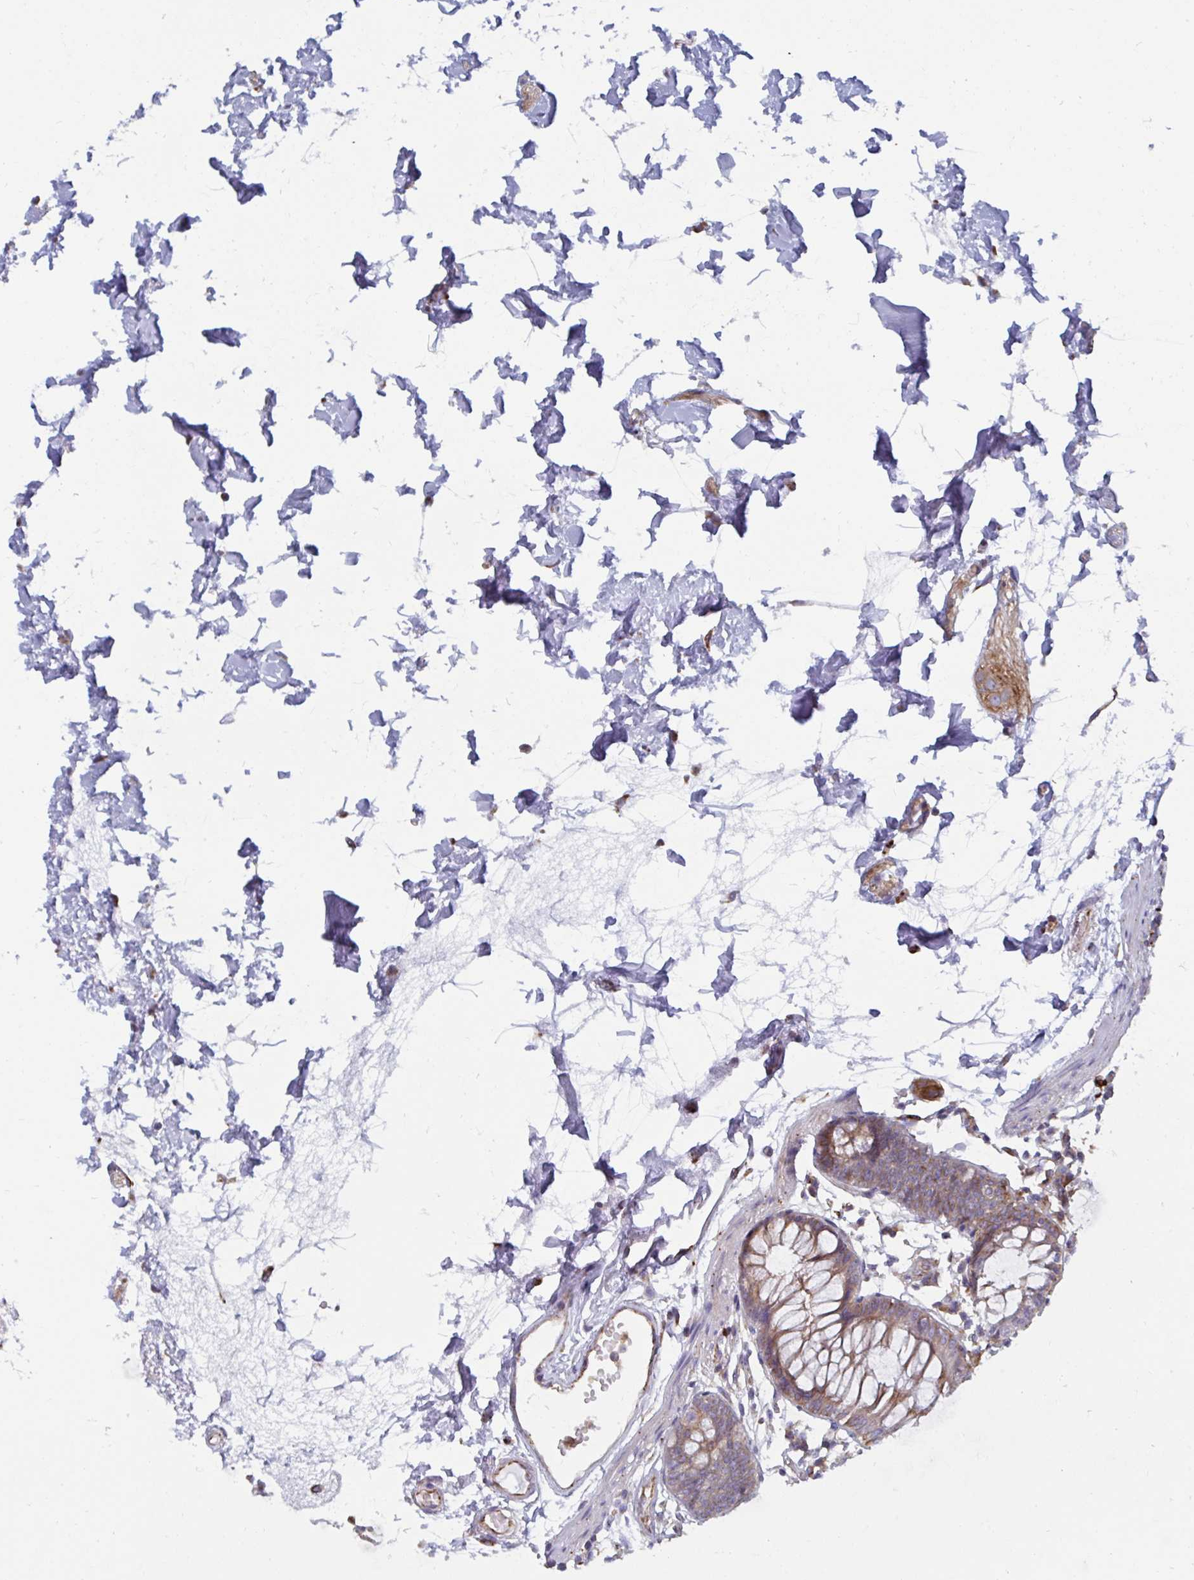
{"staining": {"intensity": "moderate", "quantity": ">75%", "location": "cytoplasmic/membranous"}, "tissue": "colon", "cell_type": "Endothelial cells", "image_type": "normal", "snomed": [{"axis": "morphology", "description": "Normal tissue, NOS"}, {"axis": "topography", "description": "Colon"}], "caption": "Normal colon reveals moderate cytoplasmic/membranous expression in approximately >75% of endothelial cells, visualized by immunohistochemistry. (DAB IHC, brown staining for protein, blue staining for nuclei).", "gene": "SLC9A6", "patient": {"sex": "female", "age": 84}}